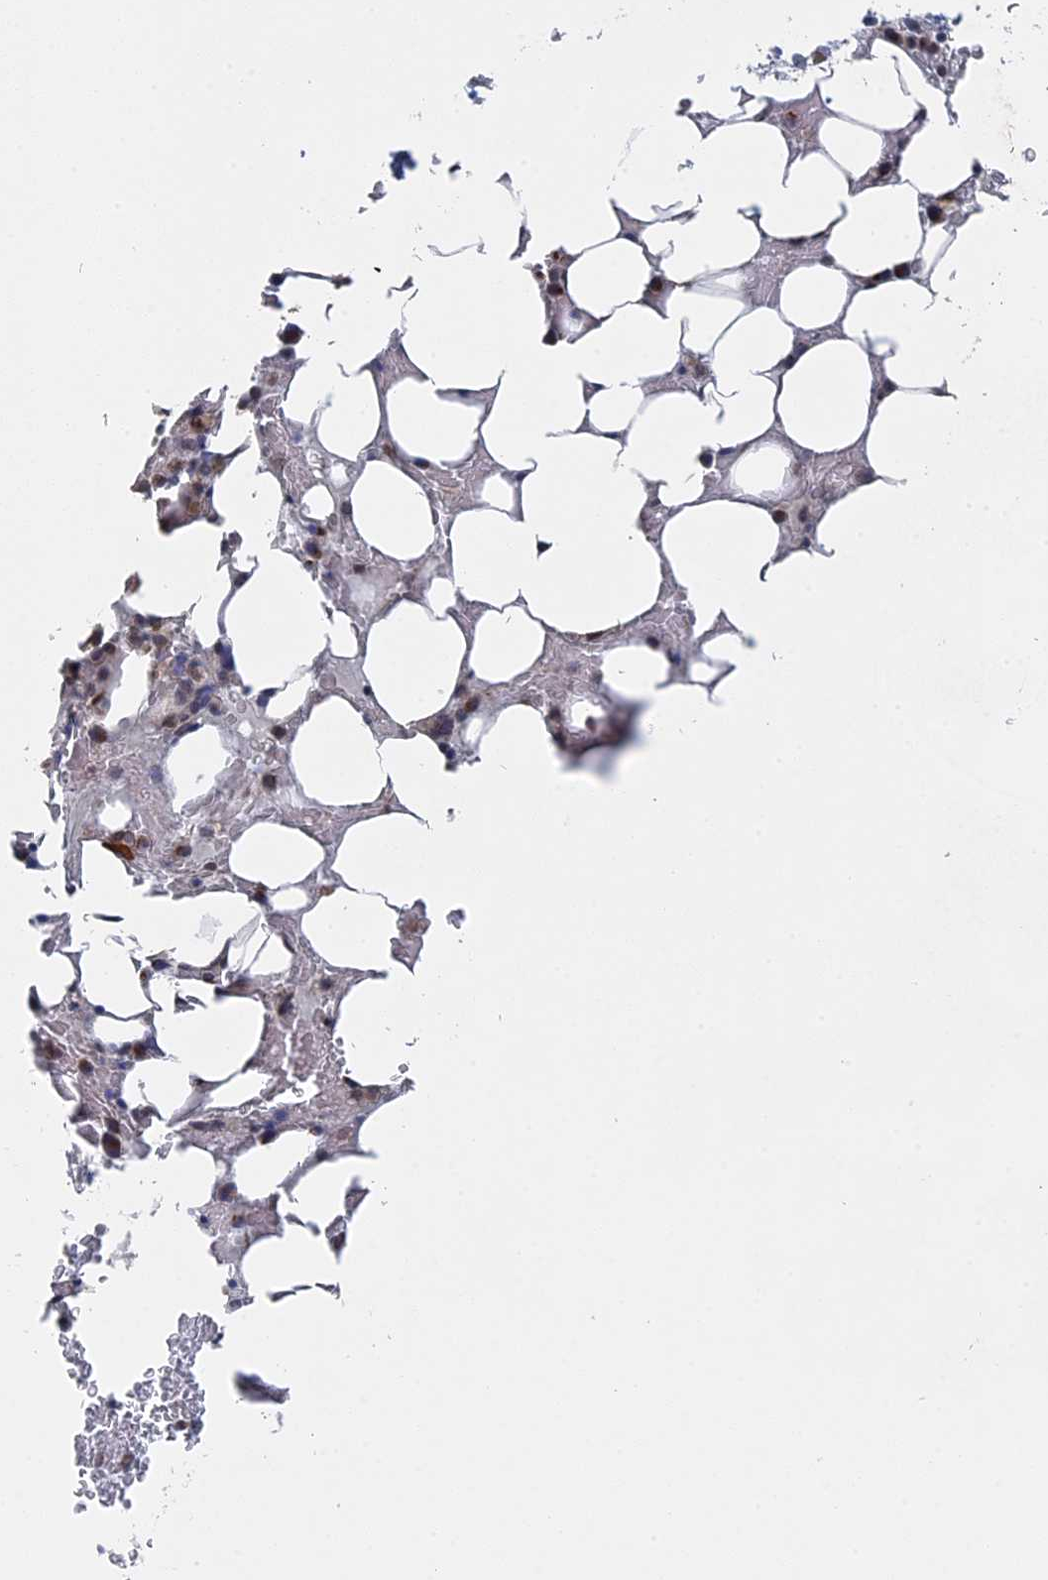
{"staining": {"intensity": "weak", "quantity": "<25%", "location": "cytoplasmic/membranous"}, "tissue": "bone marrow", "cell_type": "Hematopoietic cells", "image_type": "normal", "snomed": [{"axis": "morphology", "description": "Normal tissue, NOS"}, {"axis": "topography", "description": "Bone marrow"}], "caption": "A micrograph of bone marrow stained for a protein exhibits no brown staining in hematopoietic cells.", "gene": "MTRF1", "patient": {"sex": "male", "age": 78}}